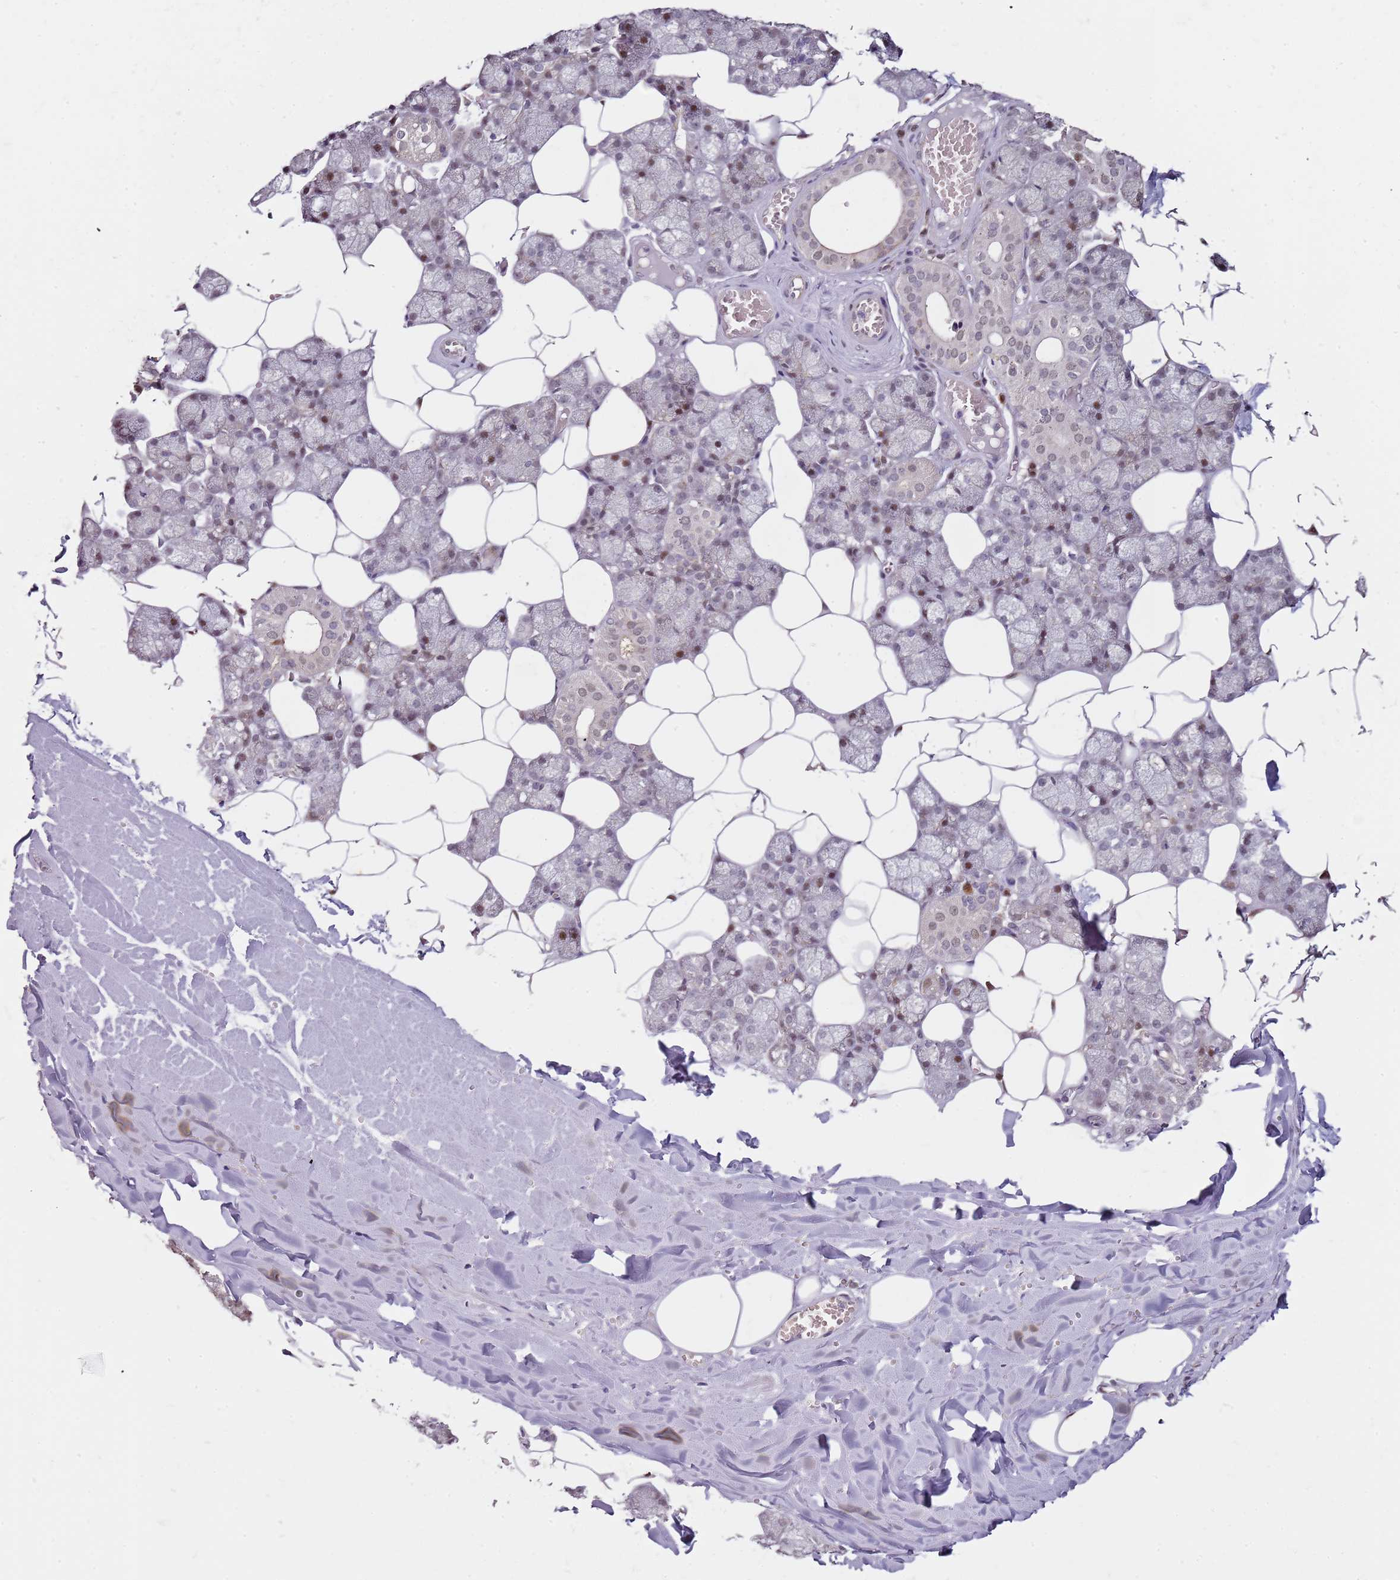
{"staining": {"intensity": "moderate", "quantity": "<25%", "location": "nuclear"}, "tissue": "salivary gland", "cell_type": "Glandular cells", "image_type": "normal", "snomed": [{"axis": "morphology", "description": "Normal tissue, NOS"}, {"axis": "topography", "description": "Salivary gland"}], "caption": "Salivary gland stained for a protein exhibits moderate nuclear positivity in glandular cells. The staining was performed using DAB (3,3'-diaminobenzidine) to visualize the protein expression in brown, while the nuclei were stained in blue with hematoxylin (Magnification: 20x).", "gene": "PSMD4", "patient": {"sex": "male", "age": 62}}